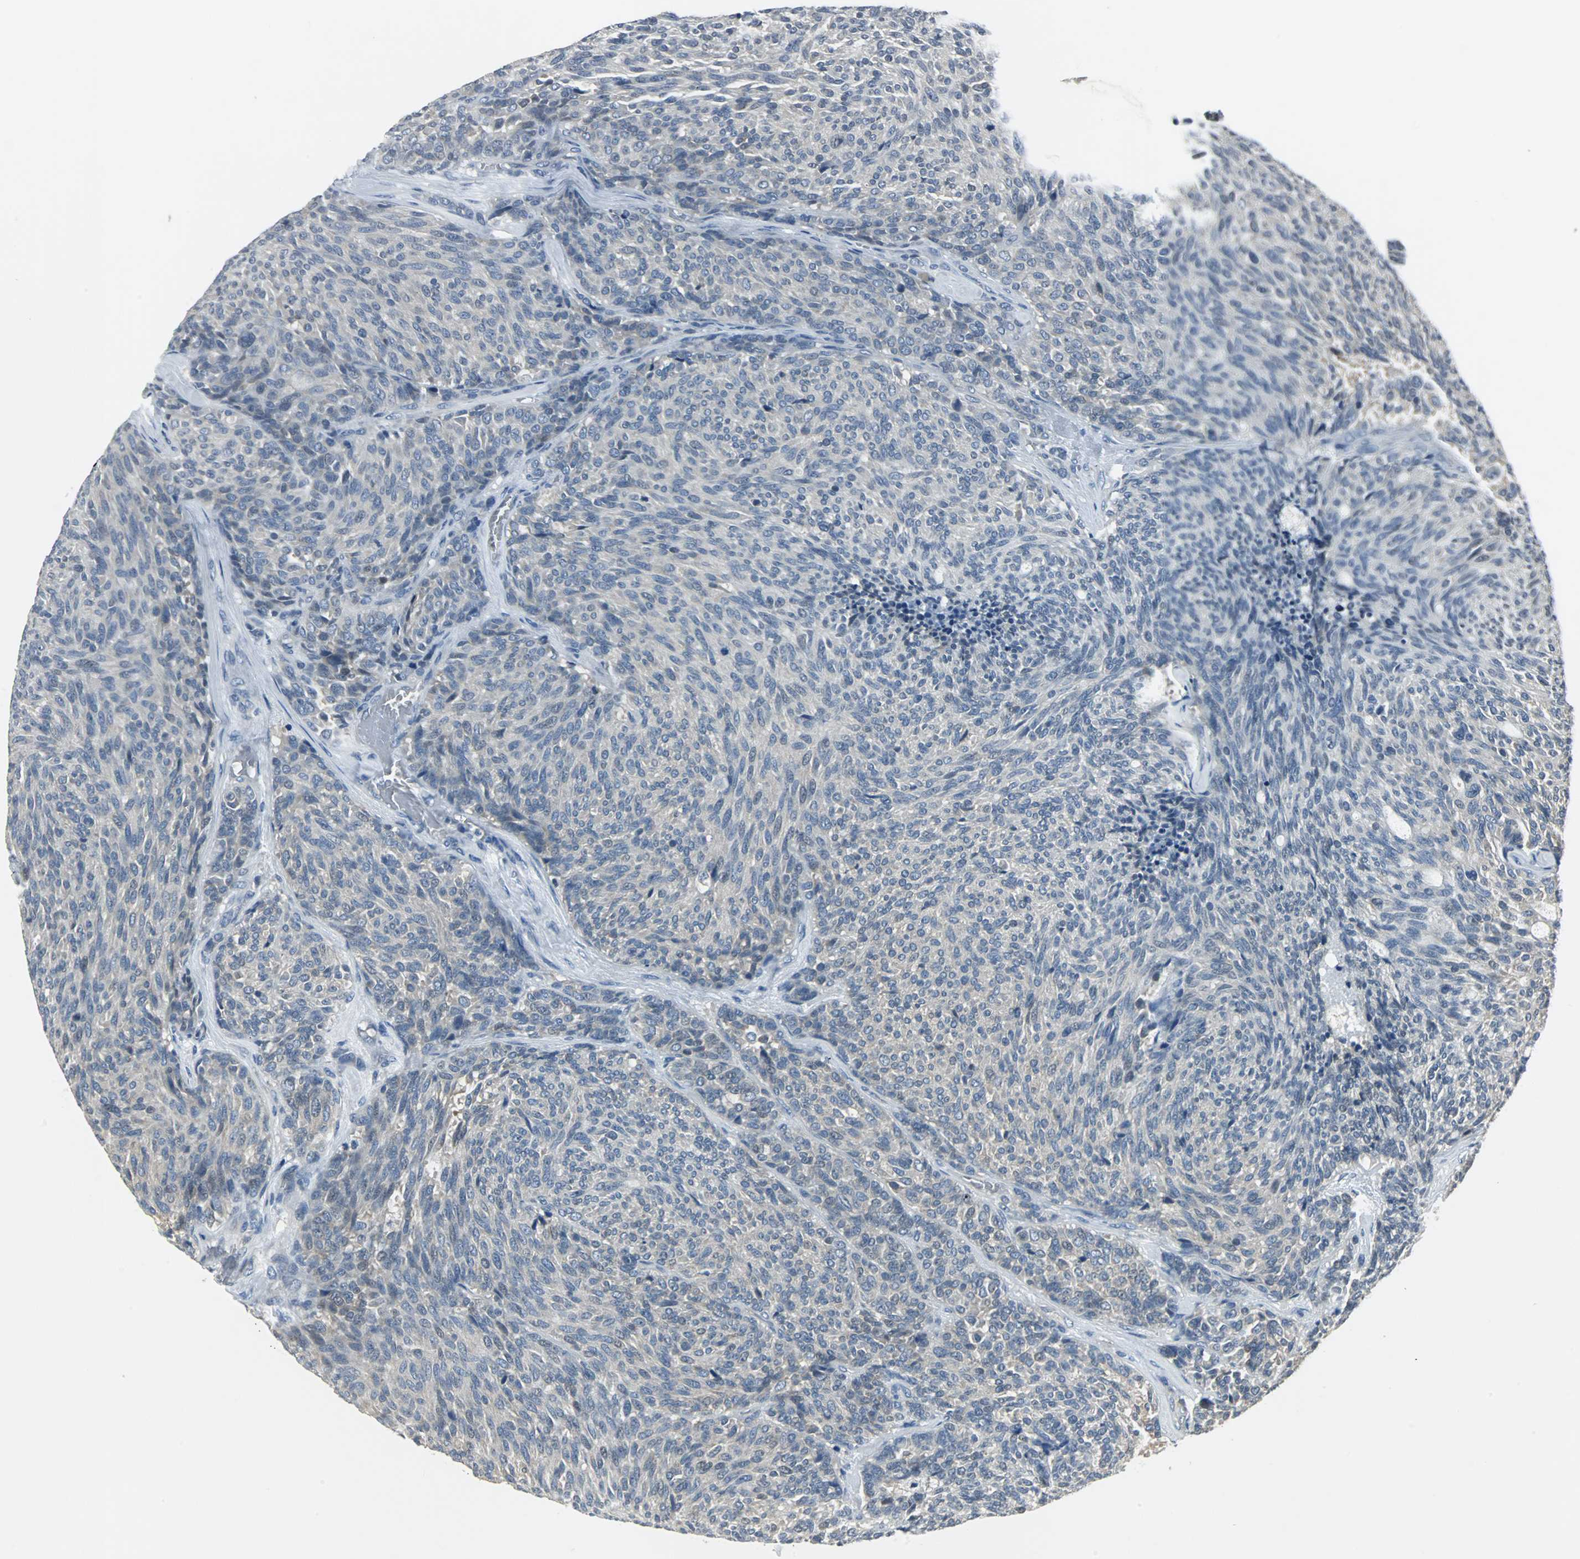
{"staining": {"intensity": "weak", "quantity": "25%-75%", "location": "cytoplasmic/membranous"}, "tissue": "carcinoid", "cell_type": "Tumor cells", "image_type": "cancer", "snomed": [{"axis": "morphology", "description": "Carcinoid, malignant, NOS"}, {"axis": "topography", "description": "Pancreas"}], "caption": "A histopathology image showing weak cytoplasmic/membranous positivity in approximately 25%-75% of tumor cells in carcinoid, as visualized by brown immunohistochemical staining.", "gene": "CCT5", "patient": {"sex": "female", "age": 54}}